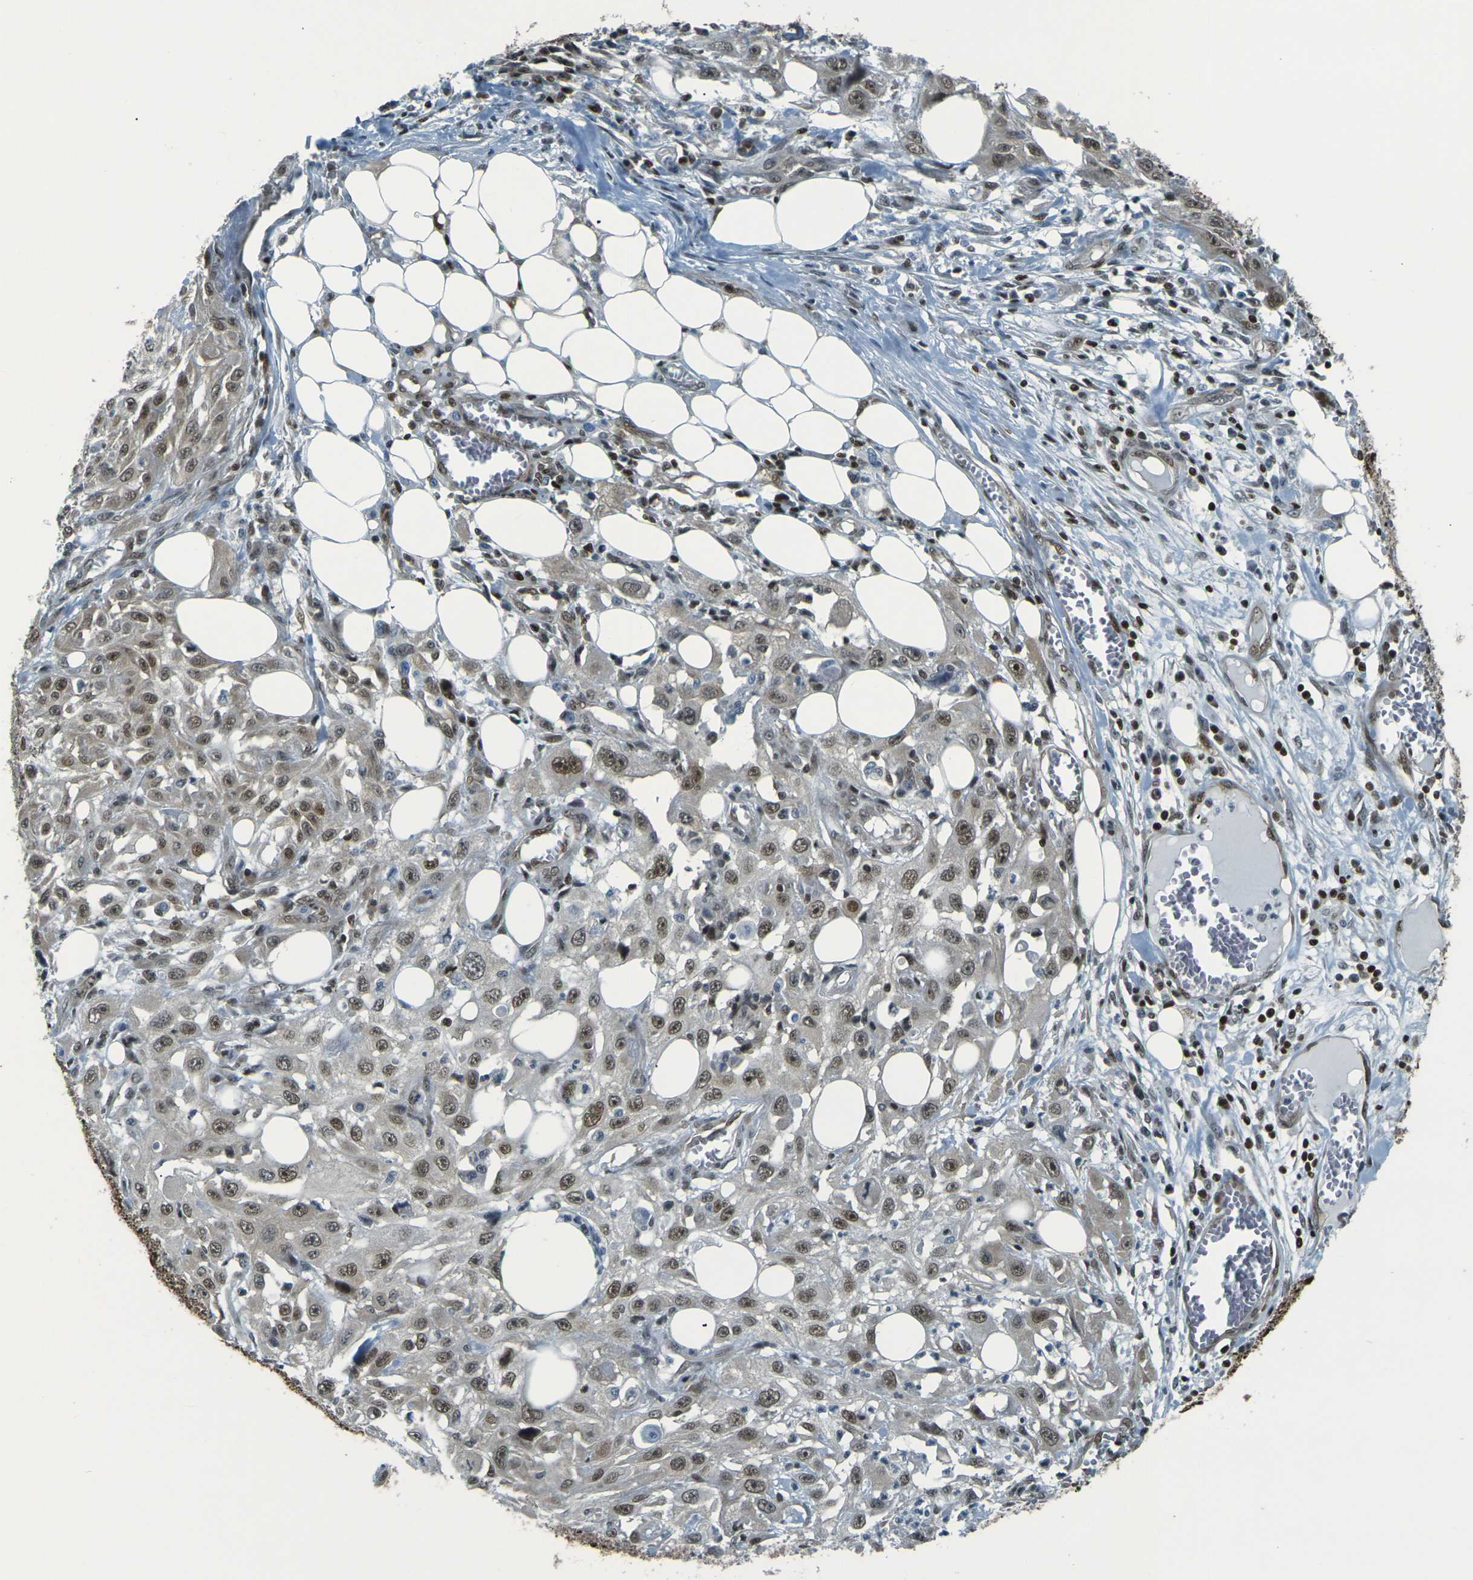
{"staining": {"intensity": "moderate", "quantity": ">75%", "location": "nuclear"}, "tissue": "skin cancer", "cell_type": "Tumor cells", "image_type": "cancer", "snomed": [{"axis": "morphology", "description": "Squamous cell carcinoma, NOS"}, {"axis": "topography", "description": "Skin"}], "caption": "This micrograph exhibits skin cancer (squamous cell carcinoma) stained with immunohistochemistry (IHC) to label a protein in brown. The nuclear of tumor cells show moderate positivity for the protein. Nuclei are counter-stained blue.", "gene": "NHEJ1", "patient": {"sex": "male", "age": 75}}